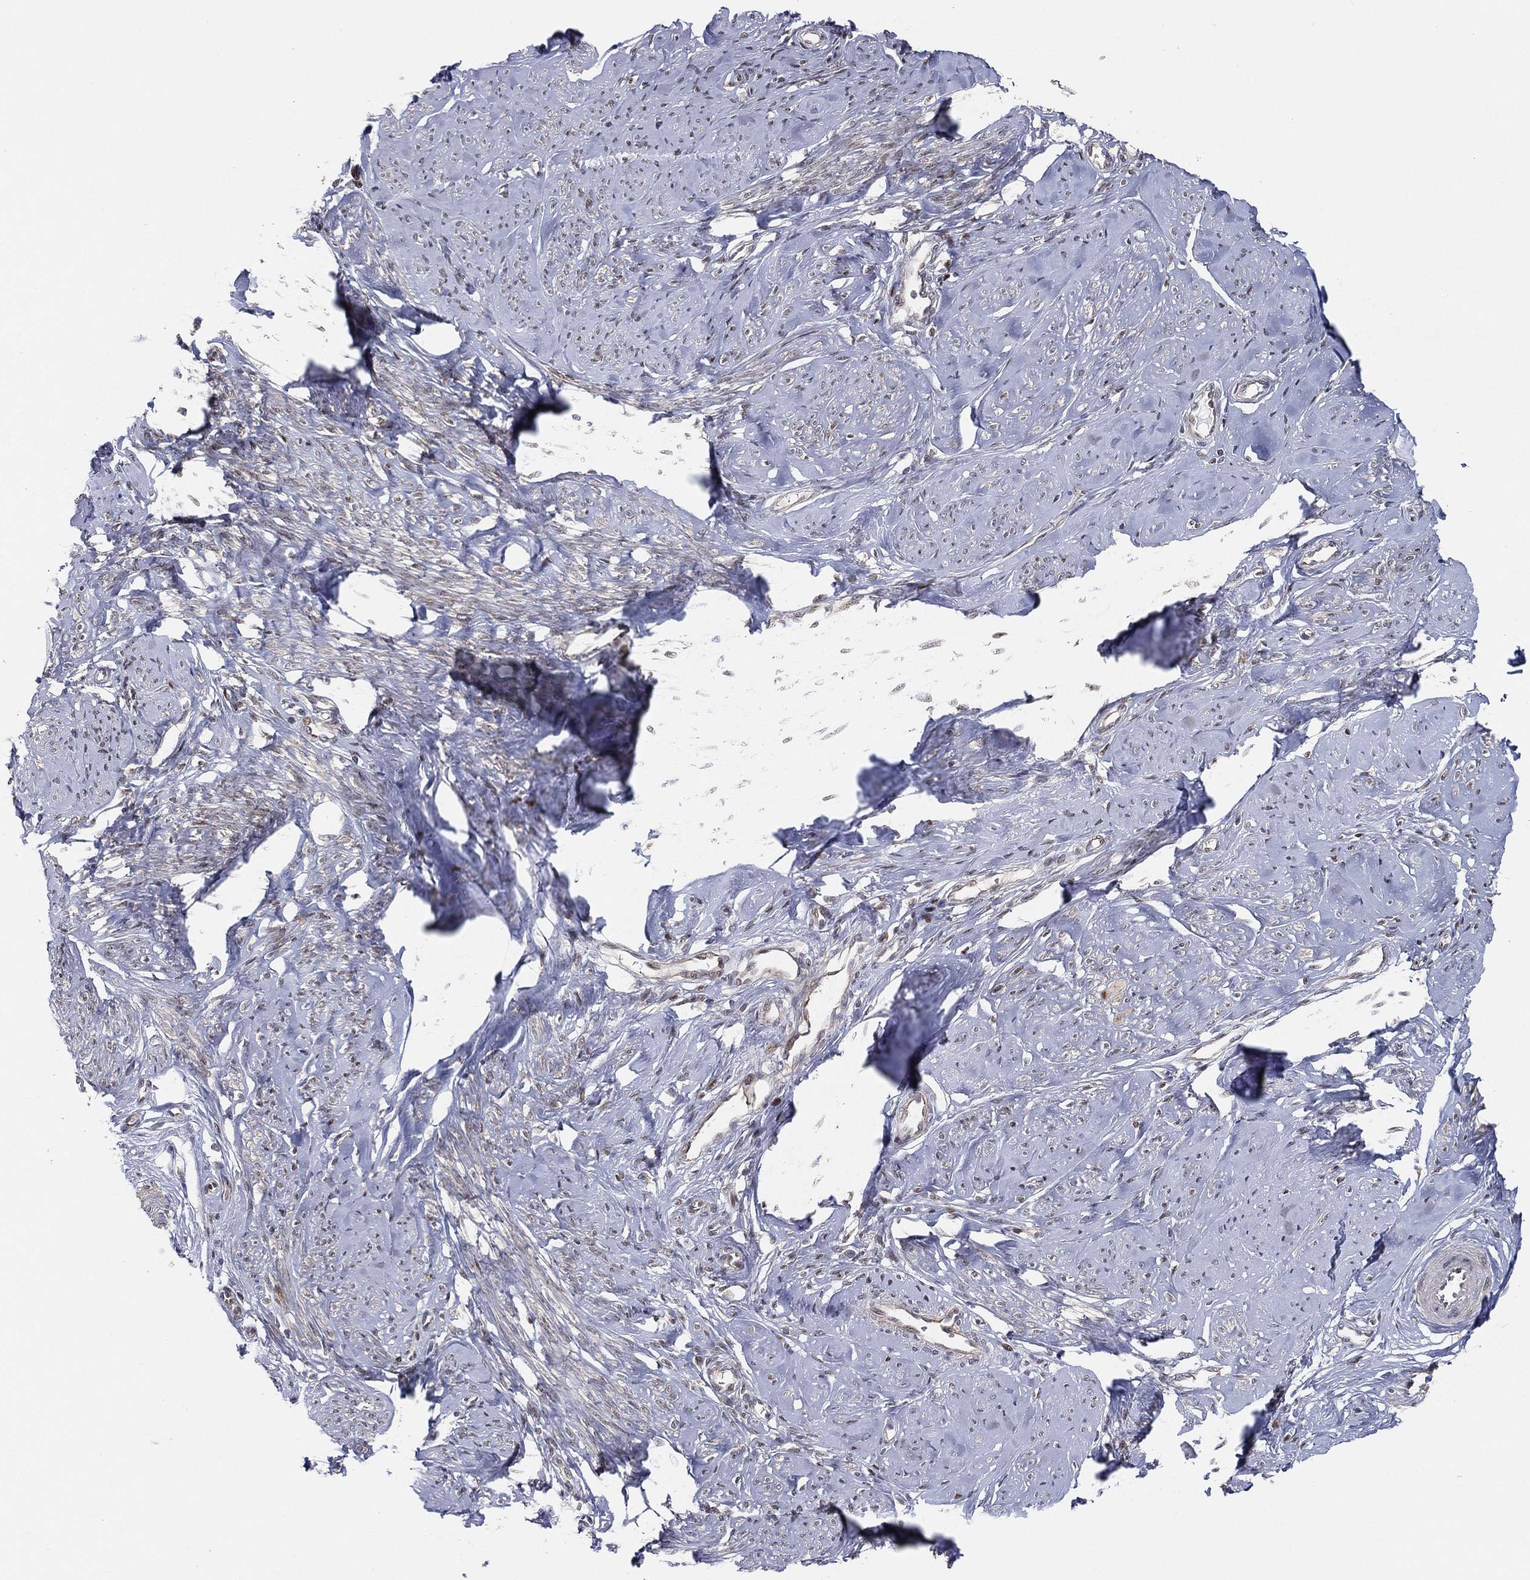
{"staining": {"intensity": "moderate", "quantity": "25%-75%", "location": "cytoplasmic/membranous"}, "tissue": "smooth muscle", "cell_type": "Smooth muscle cells", "image_type": "normal", "snomed": [{"axis": "morphology", "description": "Normal tissue, NOS"}, {"axis": "topography", "description": "Smooth muscle"}], "caption": "Protein staining reveals moderate cytoplasmic/membranous positivity in about 25%-75% of smooth muscle cells in normal smooth muscle. (DAB (3,3'-diaminobenzidine) = brown stain, brightfield microscopy at high magnification).", "gene": "TMTC4", "patient": {"sex": "female", "age": 48}}